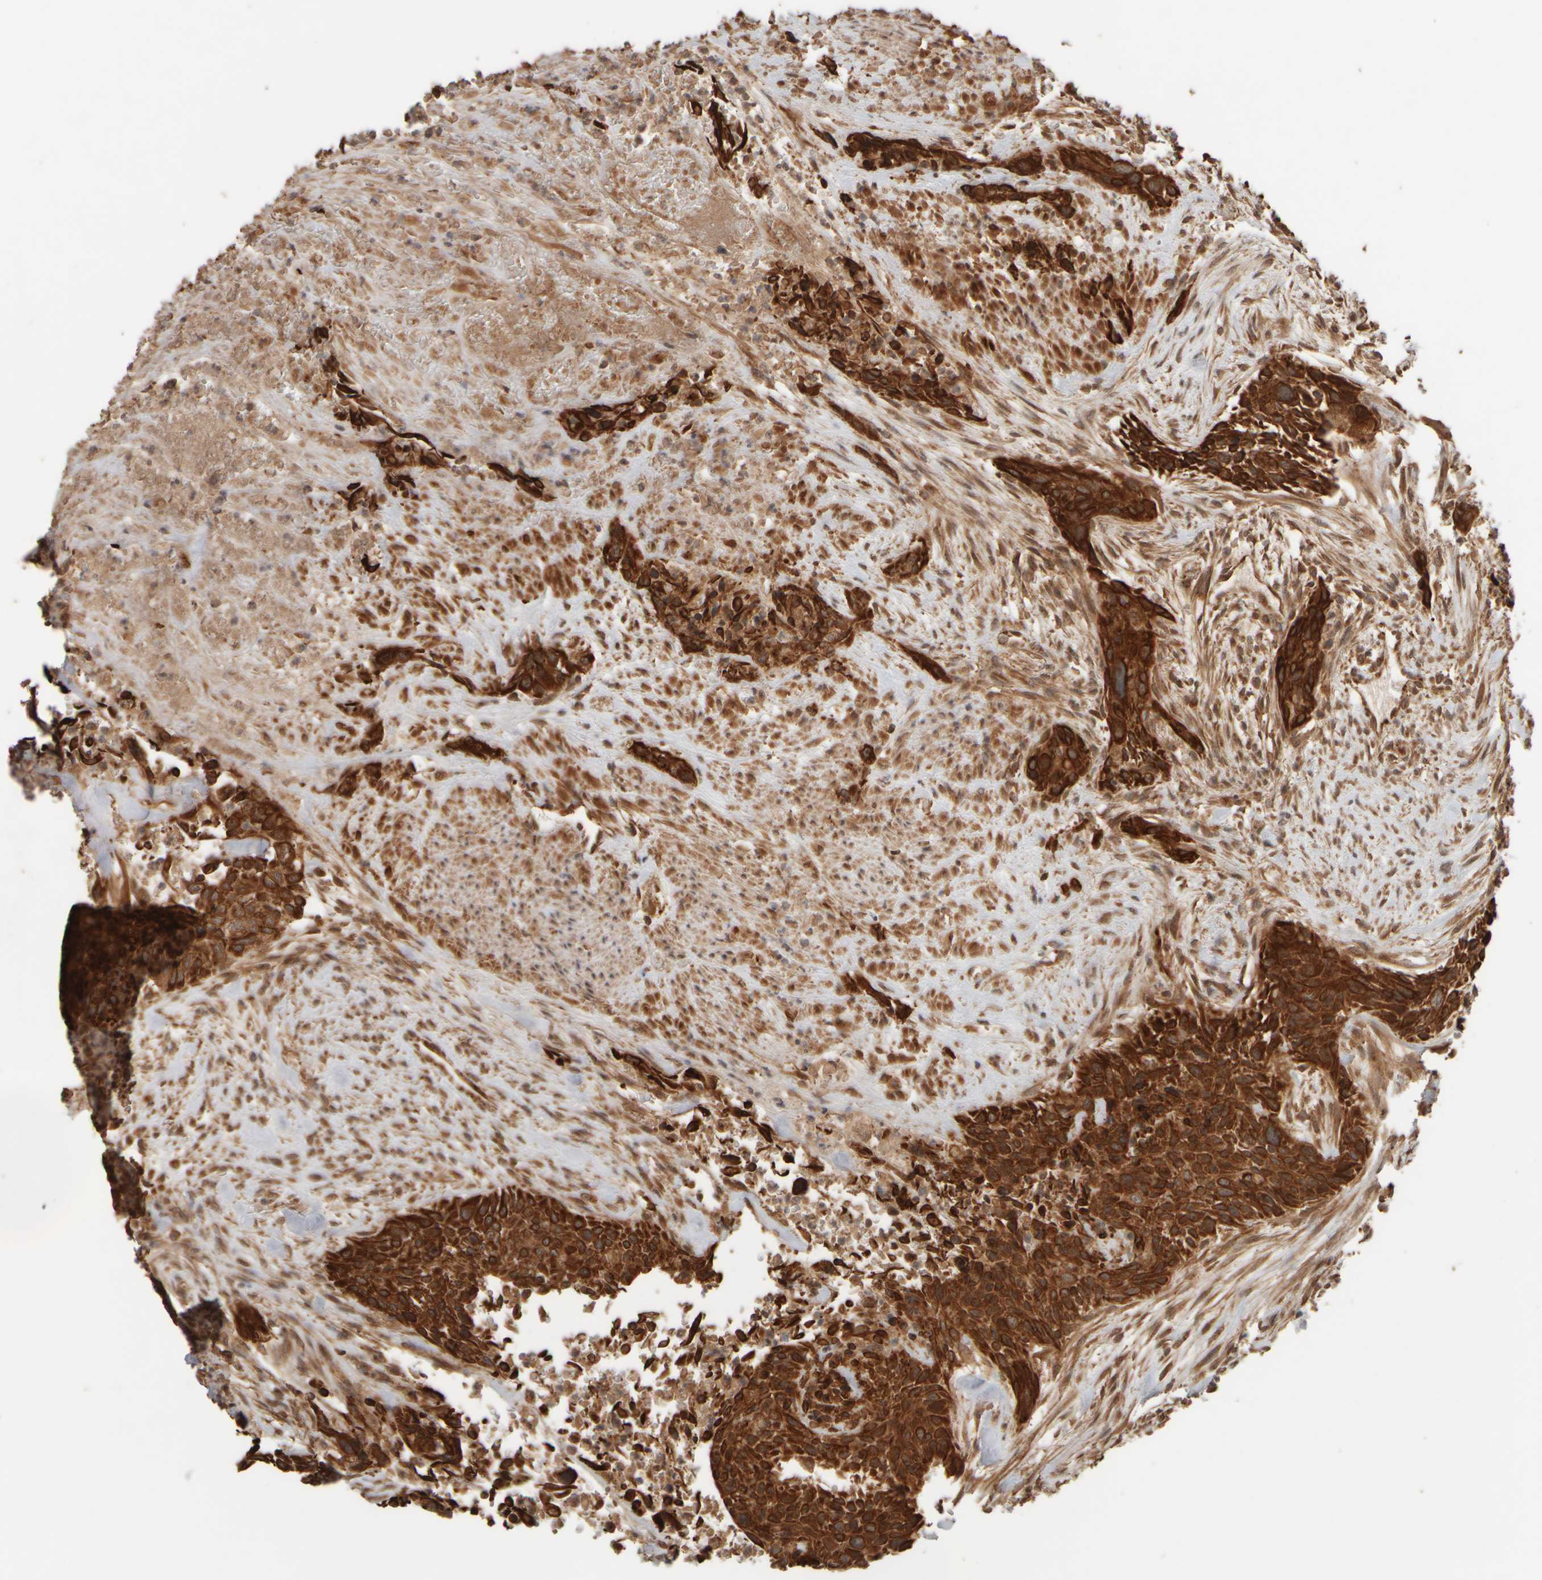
{"staining": {"intensity": "strong", "quantity": ">75%", "location": "cytoplasmic/membranous"}, "tissue": "urothelial cancer", "cell_type": "Tumor cells", "image_type": "cancer", "snomed": [{"axis": "morphology", "description": "Urothelial carcinoma, High grade"}, {"axis": "topography", "description": "Urinary bladder"}], "caption": "Tumor cells reveal high levels of strong cytoplasmic/membranous positivity in approximately >75% of cells in human high-grade urothelial carcinoma.", "gene": "EIF2B3", "patient": {"sex": "male", "age": 35}}